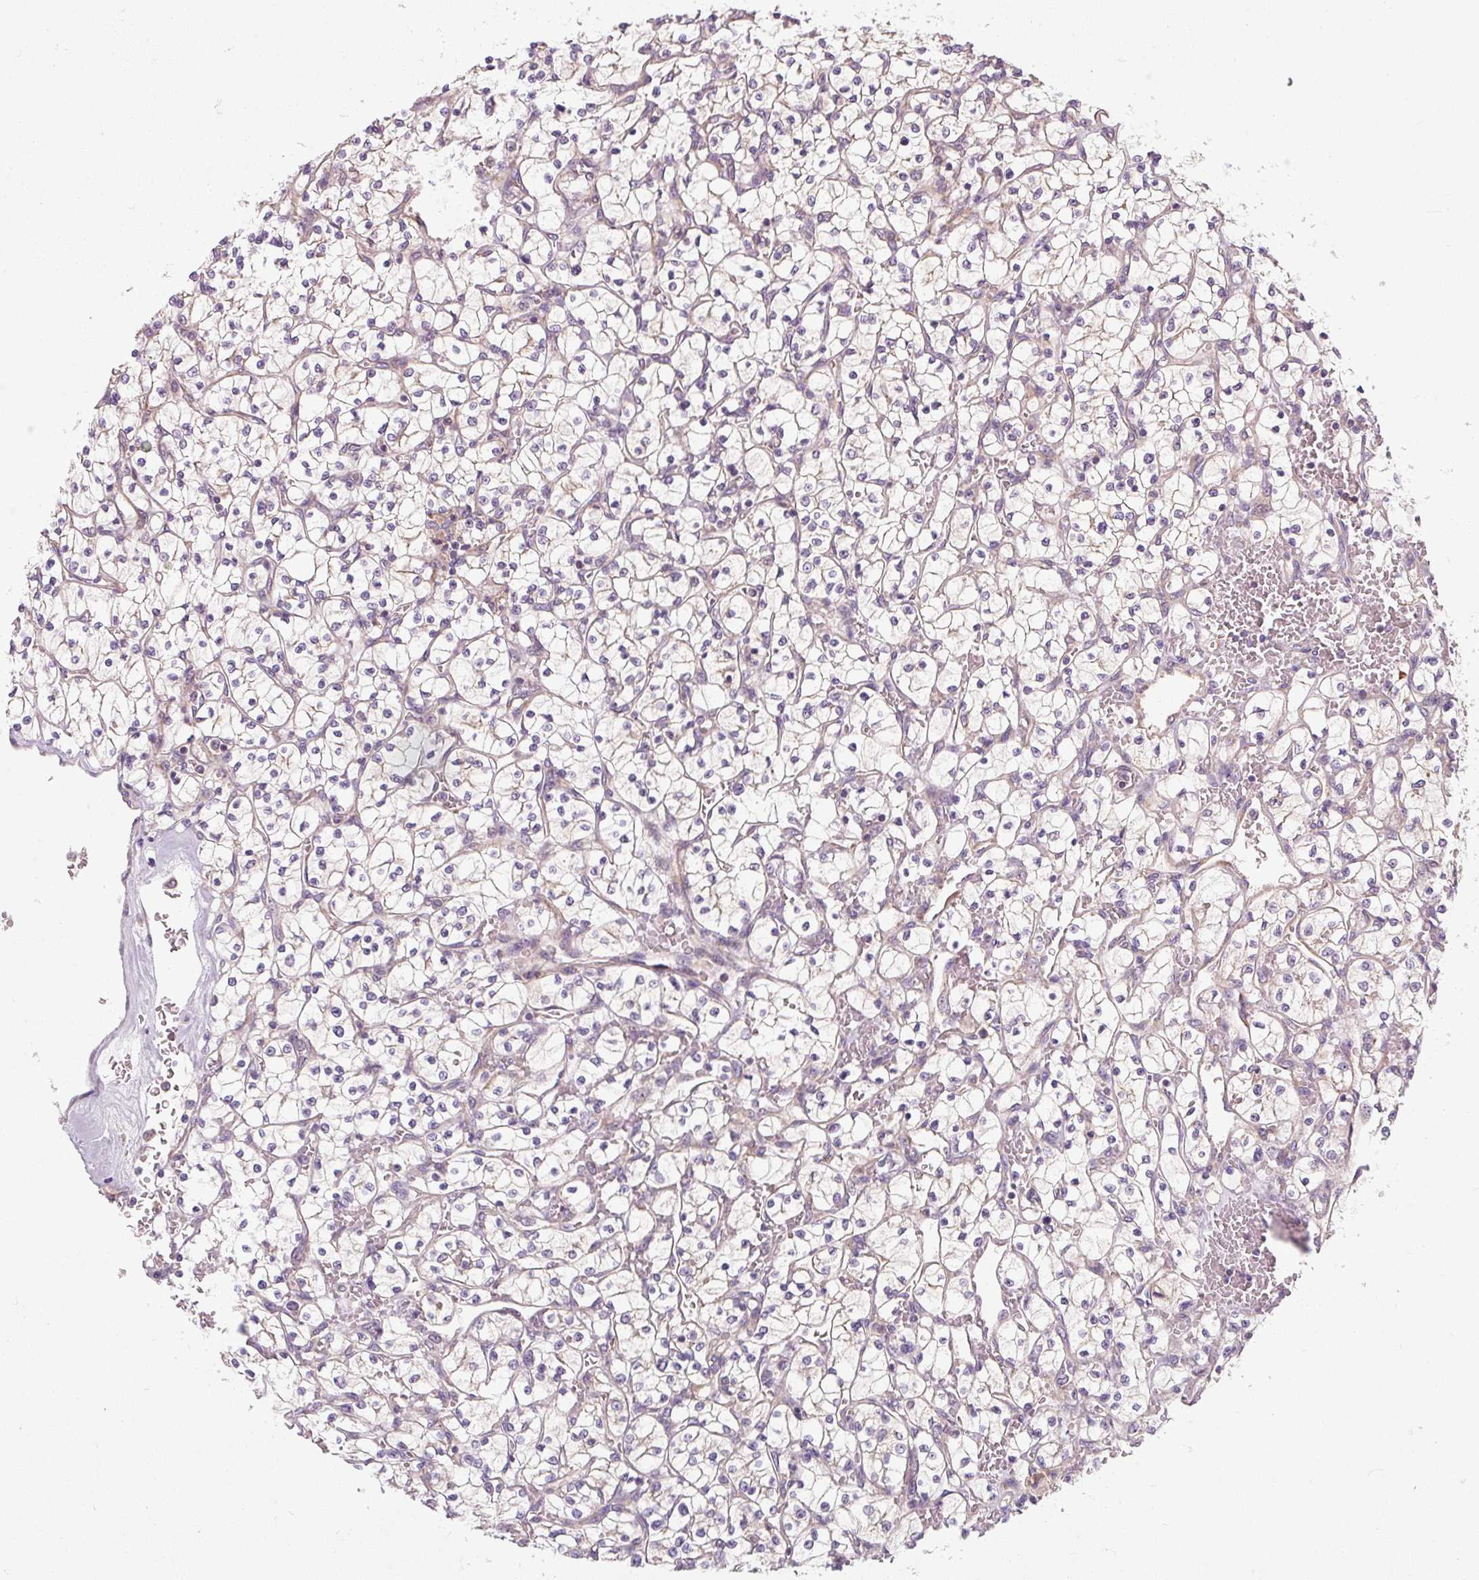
{"staining": {"intensity": "weak", "quantity": "25%-75%", "location": "cytoplasmic/membranous"}, "tissue": "renal cancer", "cell_type": "Tumor cells", "image_type": "cancer", "snomed": [{"axis": "morphology", "description": "Adenocarcinoma, NOS"}, {"axis": "topography", "description": "Kidney"}], "caption": "A histopathology image showing weak cytoplasmic/membranous positivity in about 25%-75% of tumor cells in renal cancer (adenocarcinoma), as visualized by brown immunohistochemical staining.", "gene": "PRSS48", "patient": {"sex": "female", "age": 64}}